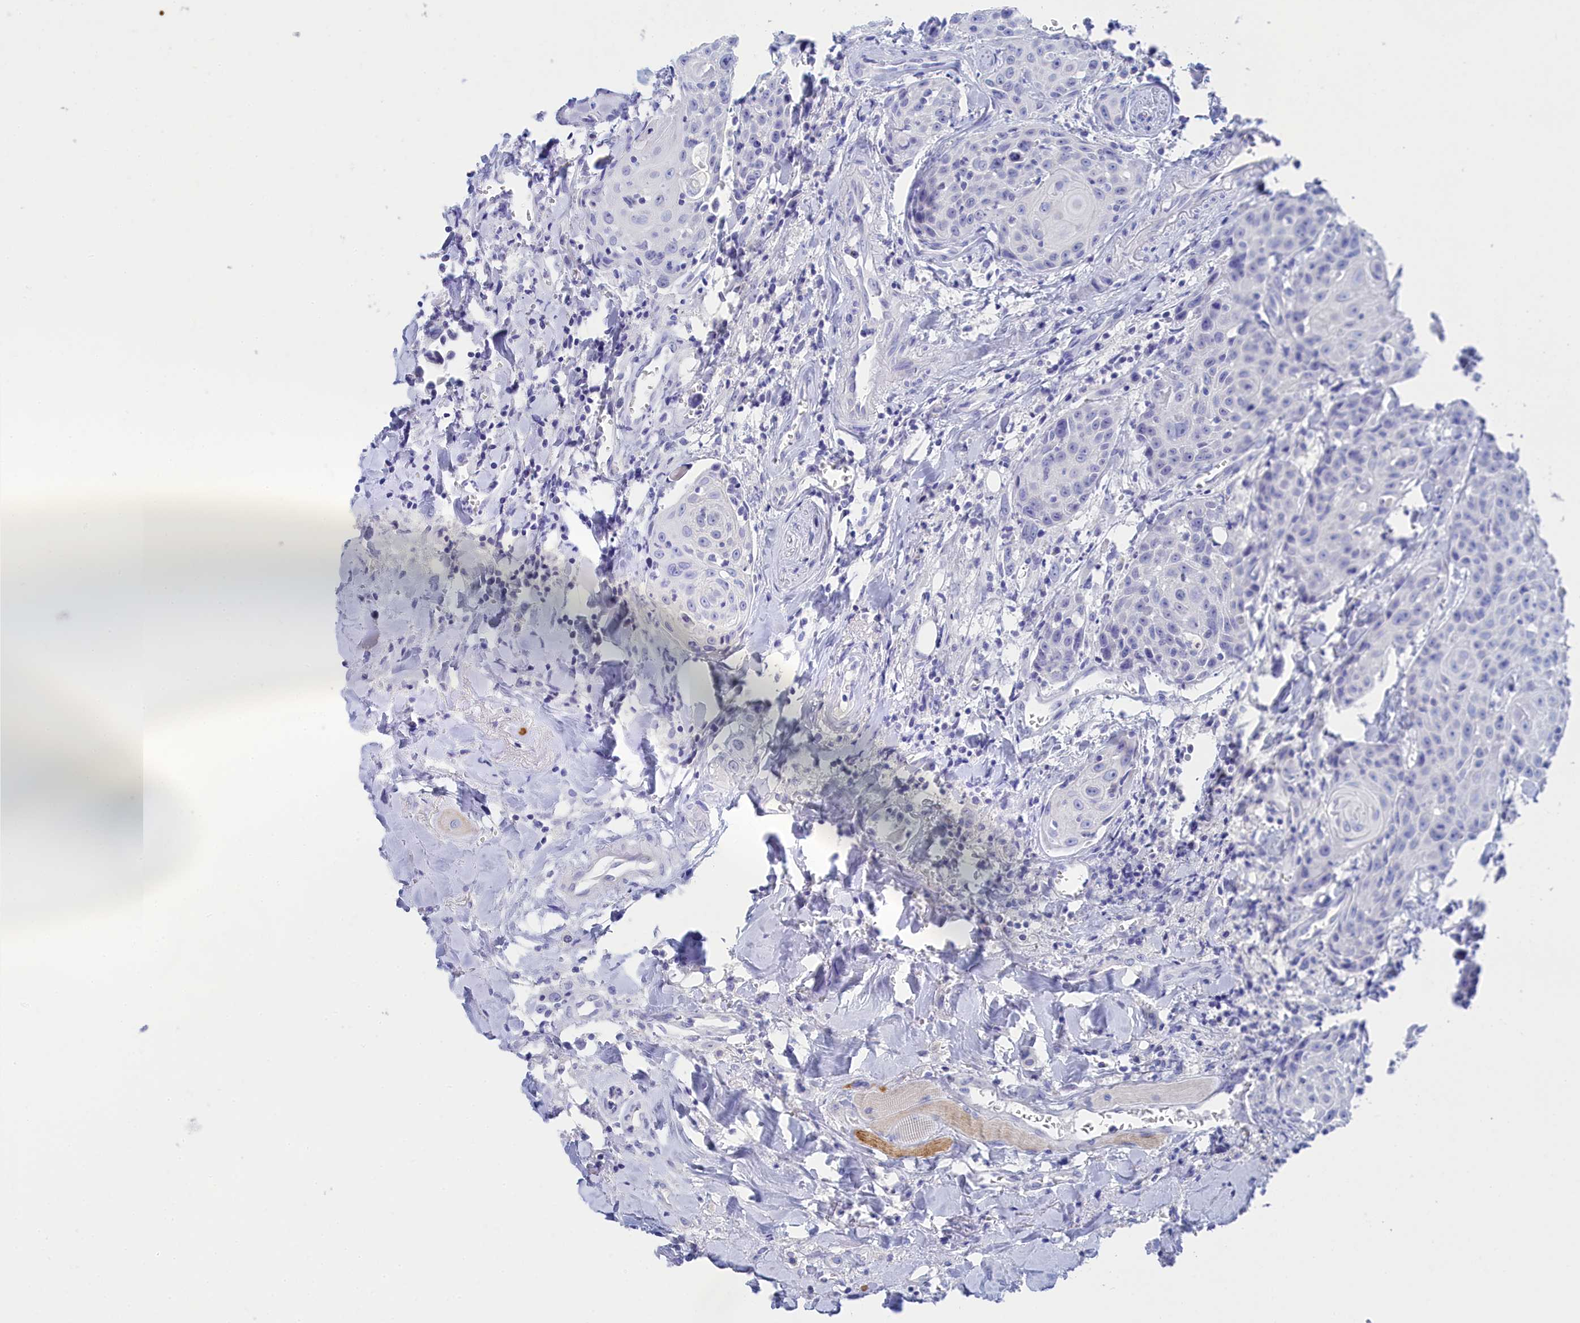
{"staining": {"intensity": "negative", "quantity": "none", "location": "none"}, "tissue": "head and neck cancer", "cell_type": "Tumor cells", "image_type": "cancer", "snomed": [{"axis": "morphology", "description": "Squamous cell carcinoma, NOS"}, {"axis": "topography", "description": "Oral tissue"}, {"axis": "topography", "description": "Head-Neck"}], "caption": "A high-resolution histopathology image shows immunohistochemistry (IHC) staining of head and neck squamous cell carcinoma, which reveals no significant expression in tumor cells.", "gene": "TRIM10", "patient": {"sex": "female", "age": 82}}